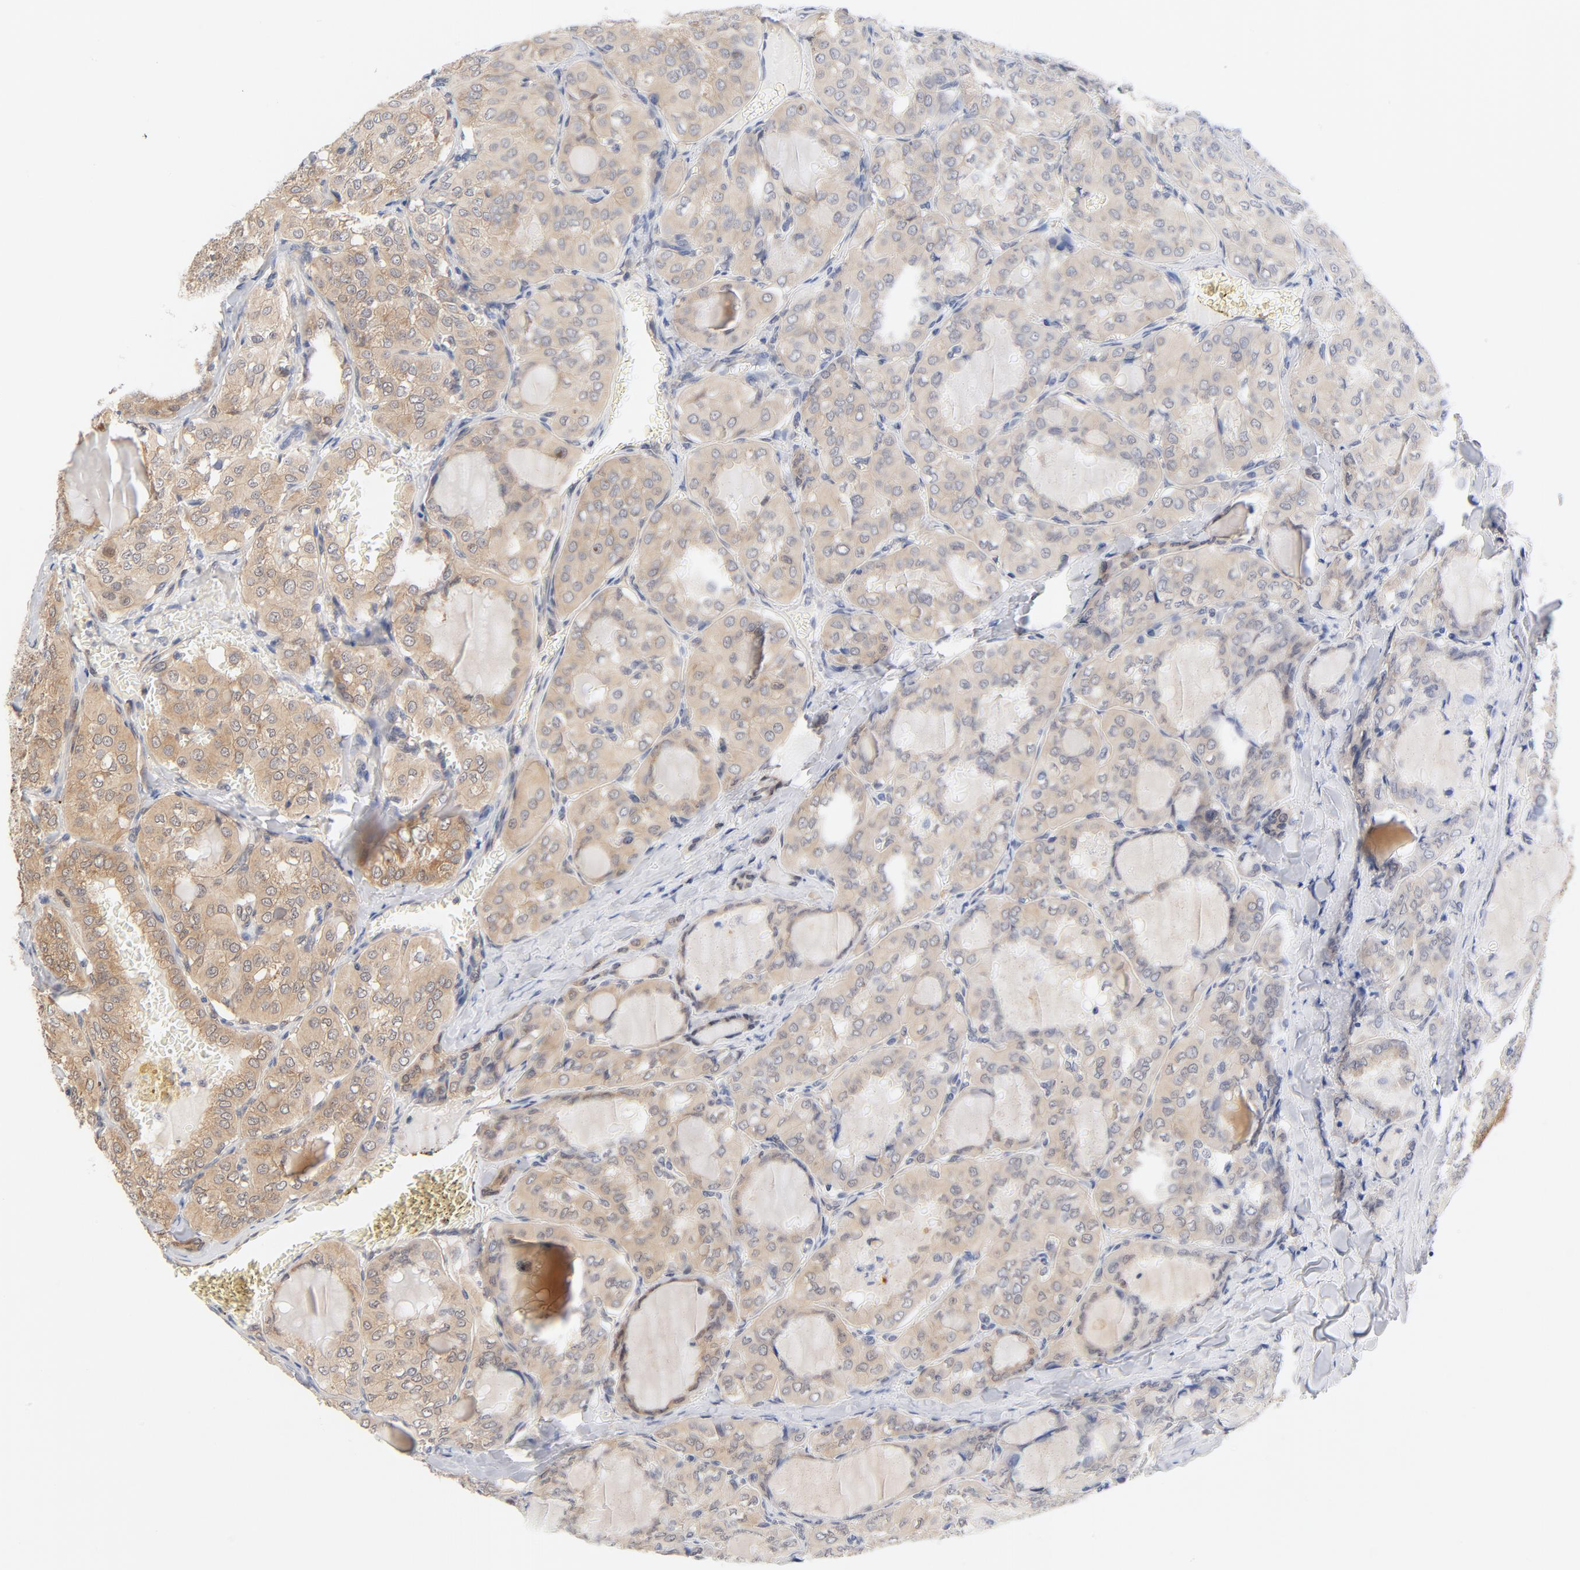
{"staining": {"intensity": "weak", "quantity": ">75%", "location": "cytoplasmic/membranous"}, "tissue": "thyroid cancer", "cell_type": "Tumor cells", "image_type": "cancer", "snomed": [{"axis": "morphology", "description": "Papillary adenocarcinoma, NOS"}, {"axis": "topography", "description": "Thyroid gland"}], "caption": "Thyroid cancer stained with a protein marker demonstrates weak staining in tumor cells.", "gene": "EIF4E", "patient": {"sex": "male", "age": 20}}